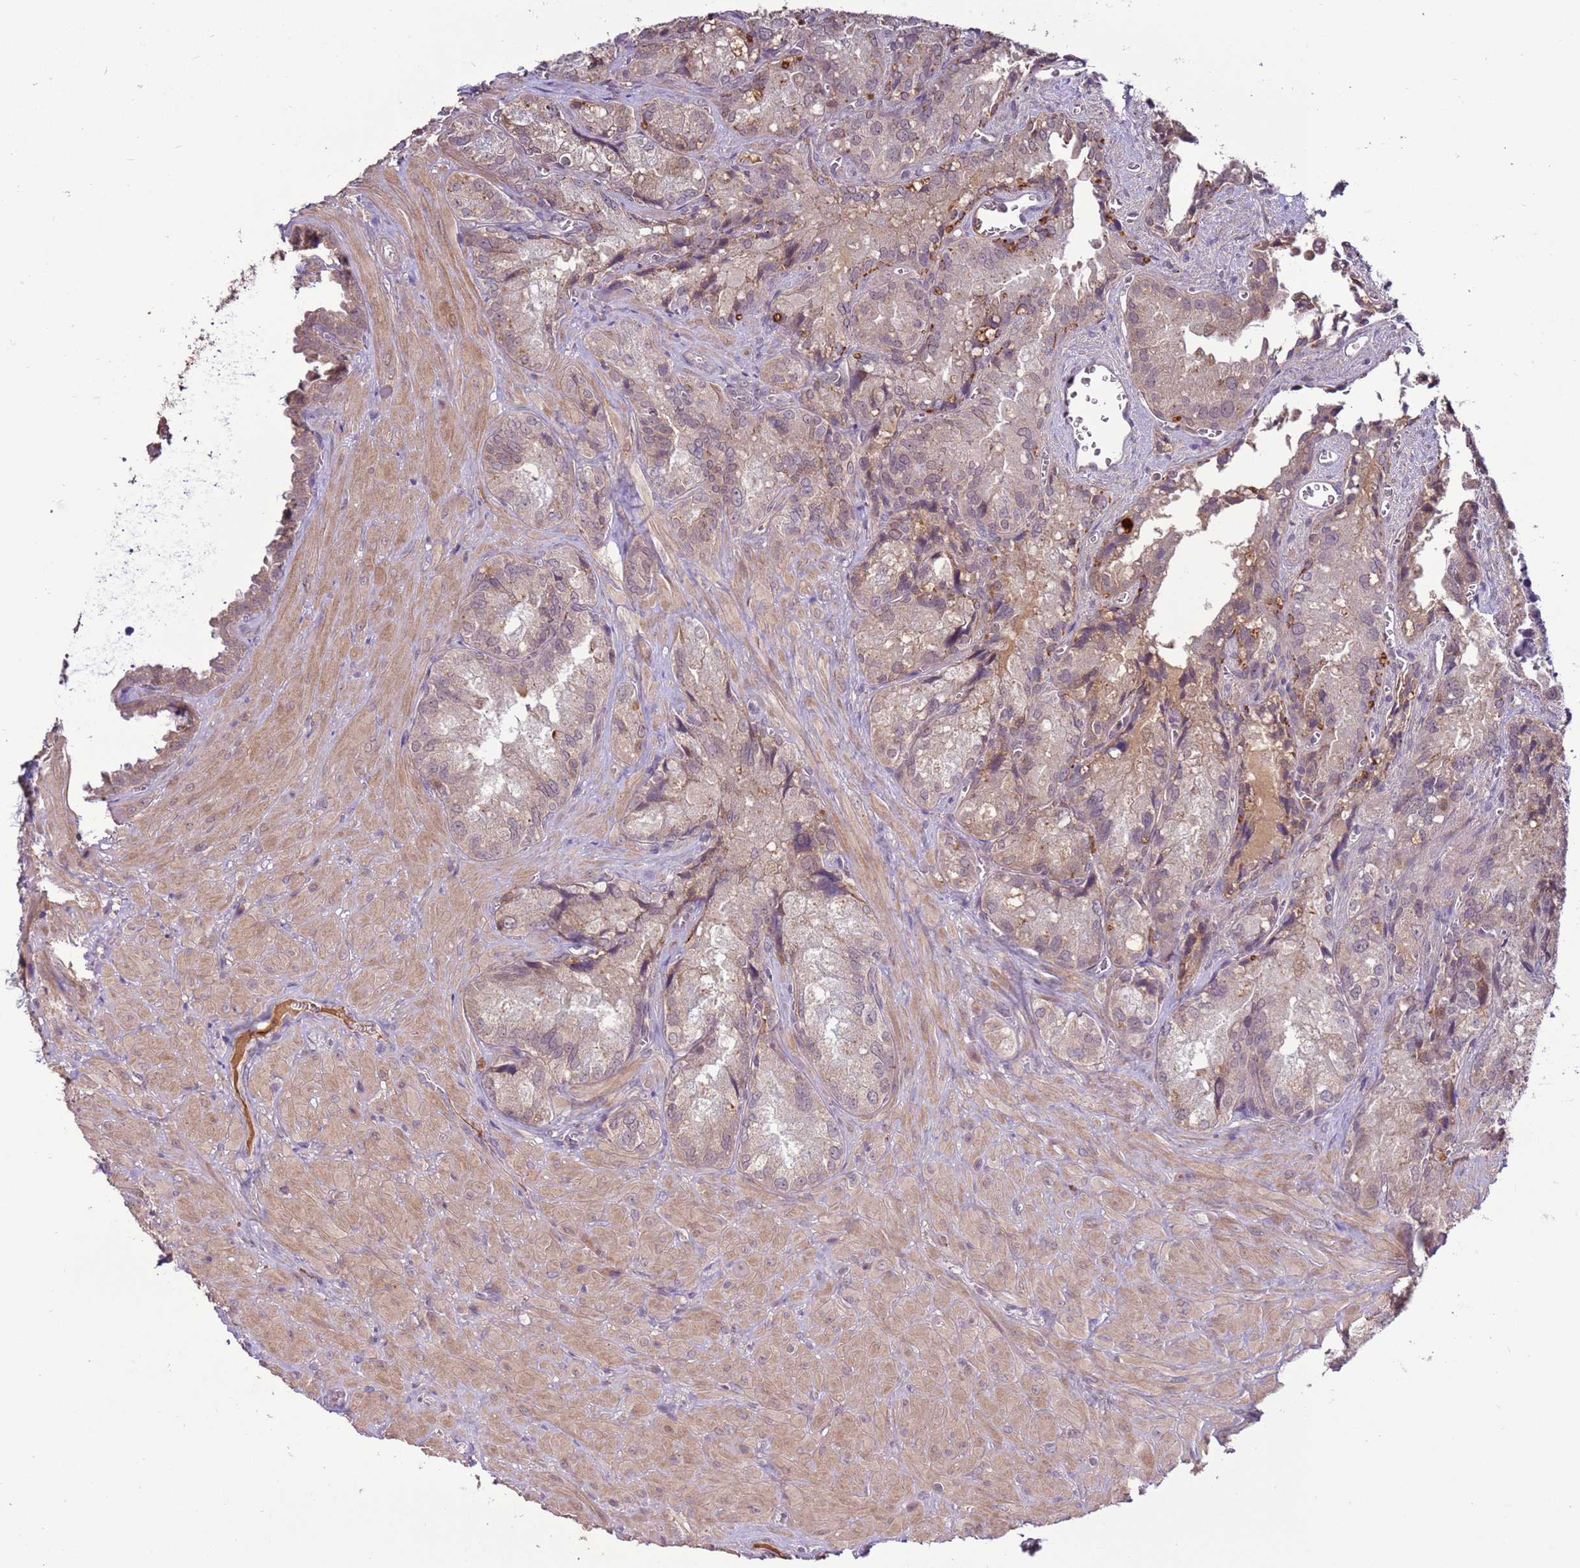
{"staining": {"intensity": "weak", "quantity": "<25%", "location": "cytoplasmic/membranous"}, "tissue": "seminal vesicle", "cell_type": "Glandular cells", "image_type": "normal", "snomed": [{"axis": "morphology", "description": "Normal tissue, NOS"}, {"axis": "topography", "description": "Seminal veicle"}], "caption": "The photomicrograph displays no staining of glandular cells in normal seminal vesicle.", "gene": "ZNF624", "patient": {"sex": "male", "age": 62}}